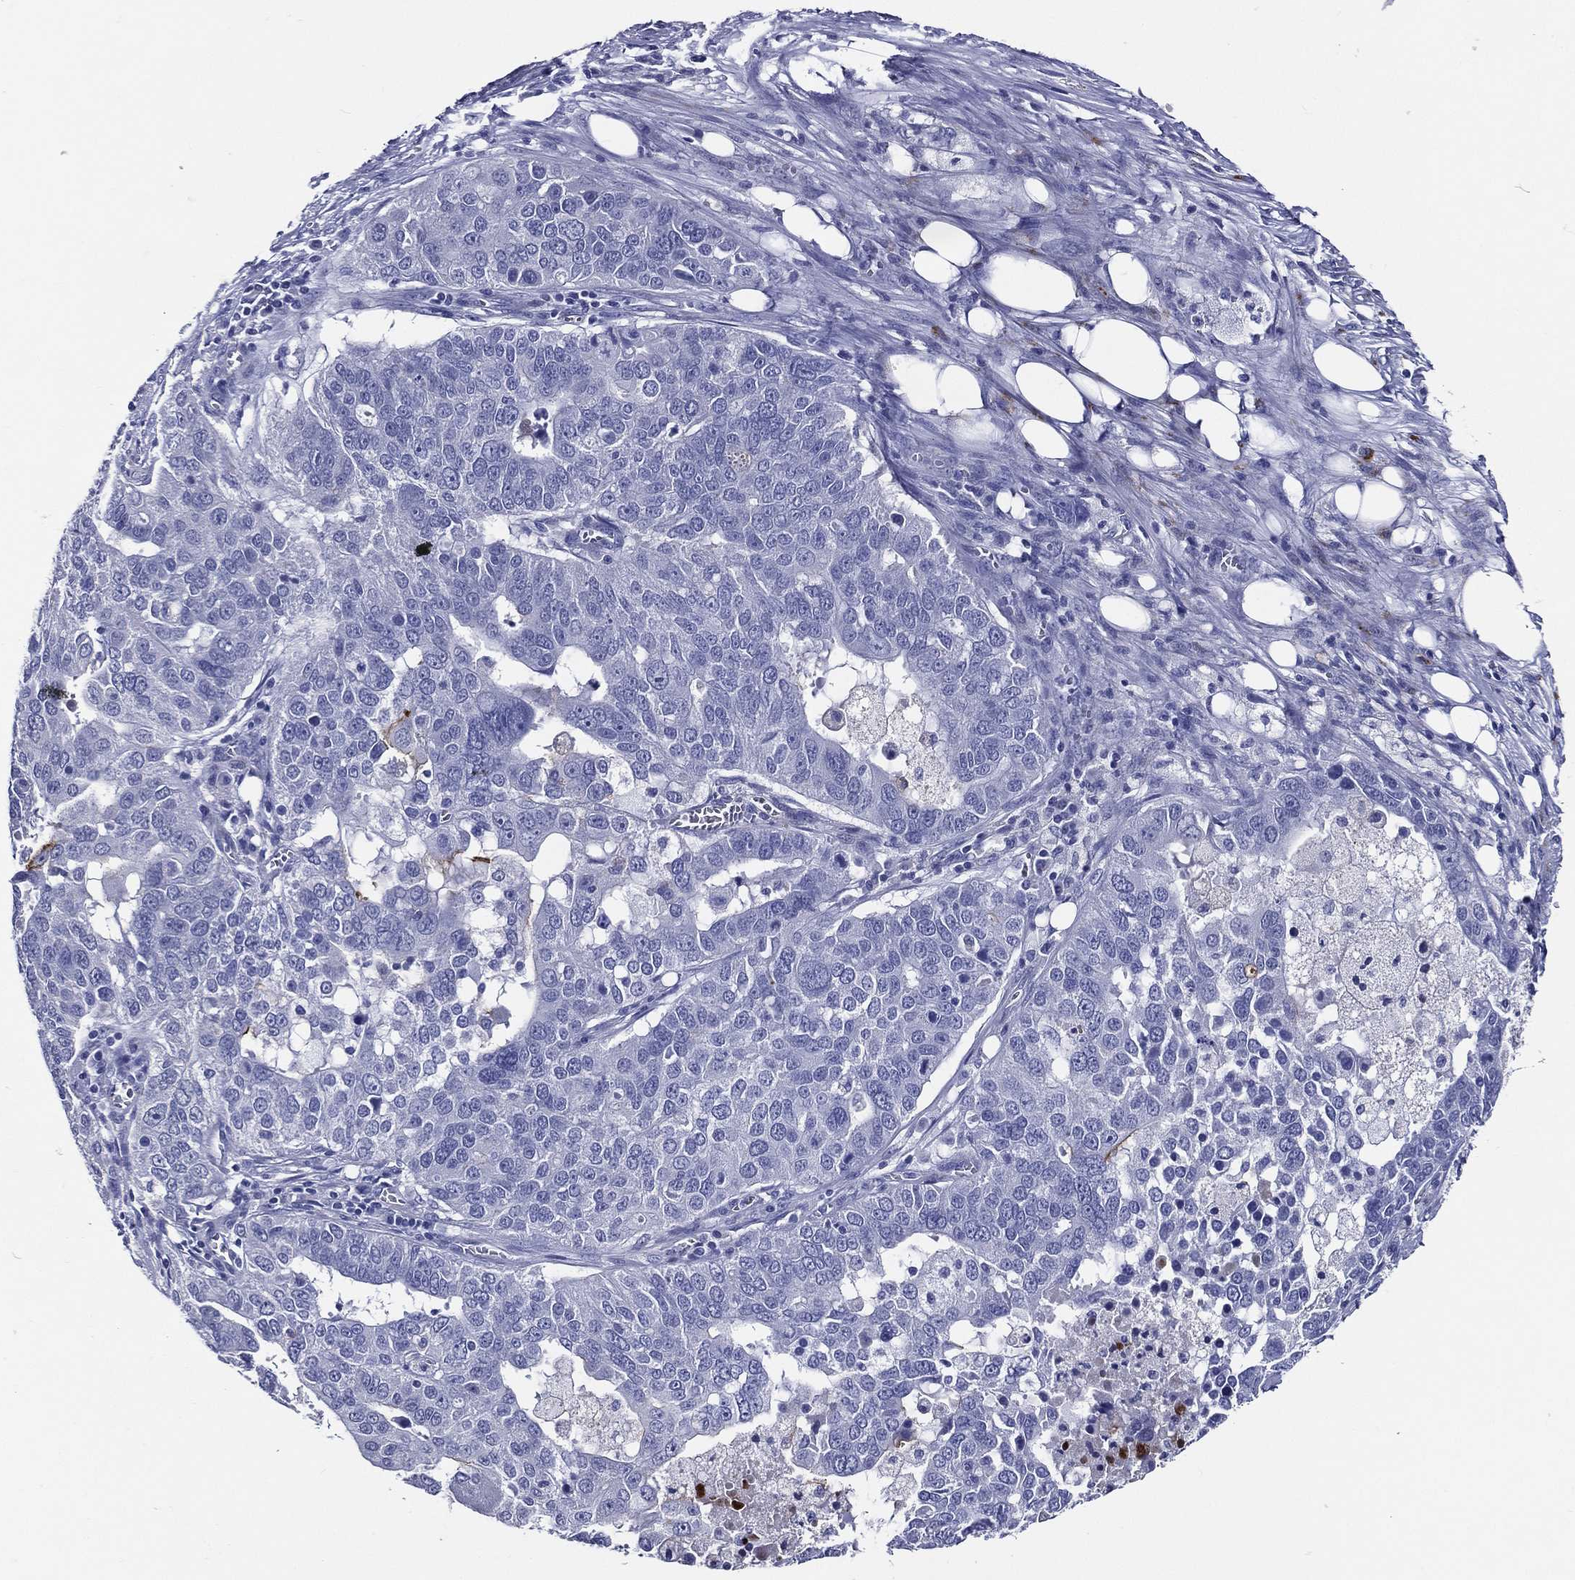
{"staining": {"intensity": "negative", "quantity": "none", "location": "none"}, "tissue": "ovarian cancer", "cell_type": "Tumor cells", "image_type": "cancer", "snomed": [{"axis": "morphology", "description": "Carcinoma, endometroid"}, {"axis": "topography", "description": "Soft tissue"}, {"axis": "topography", "description": "Ovary"}], "caption": "High magnification brightfield microscopy of ovarian endometroid carcinoma stained with DAB (3,3'-diaminobenzidine) (brown) and counterstained with hematoxylin (blue): tumor cells show no significant expression.", "gene": "ACE2", "patient": {"sex": "female", "age": 52}}